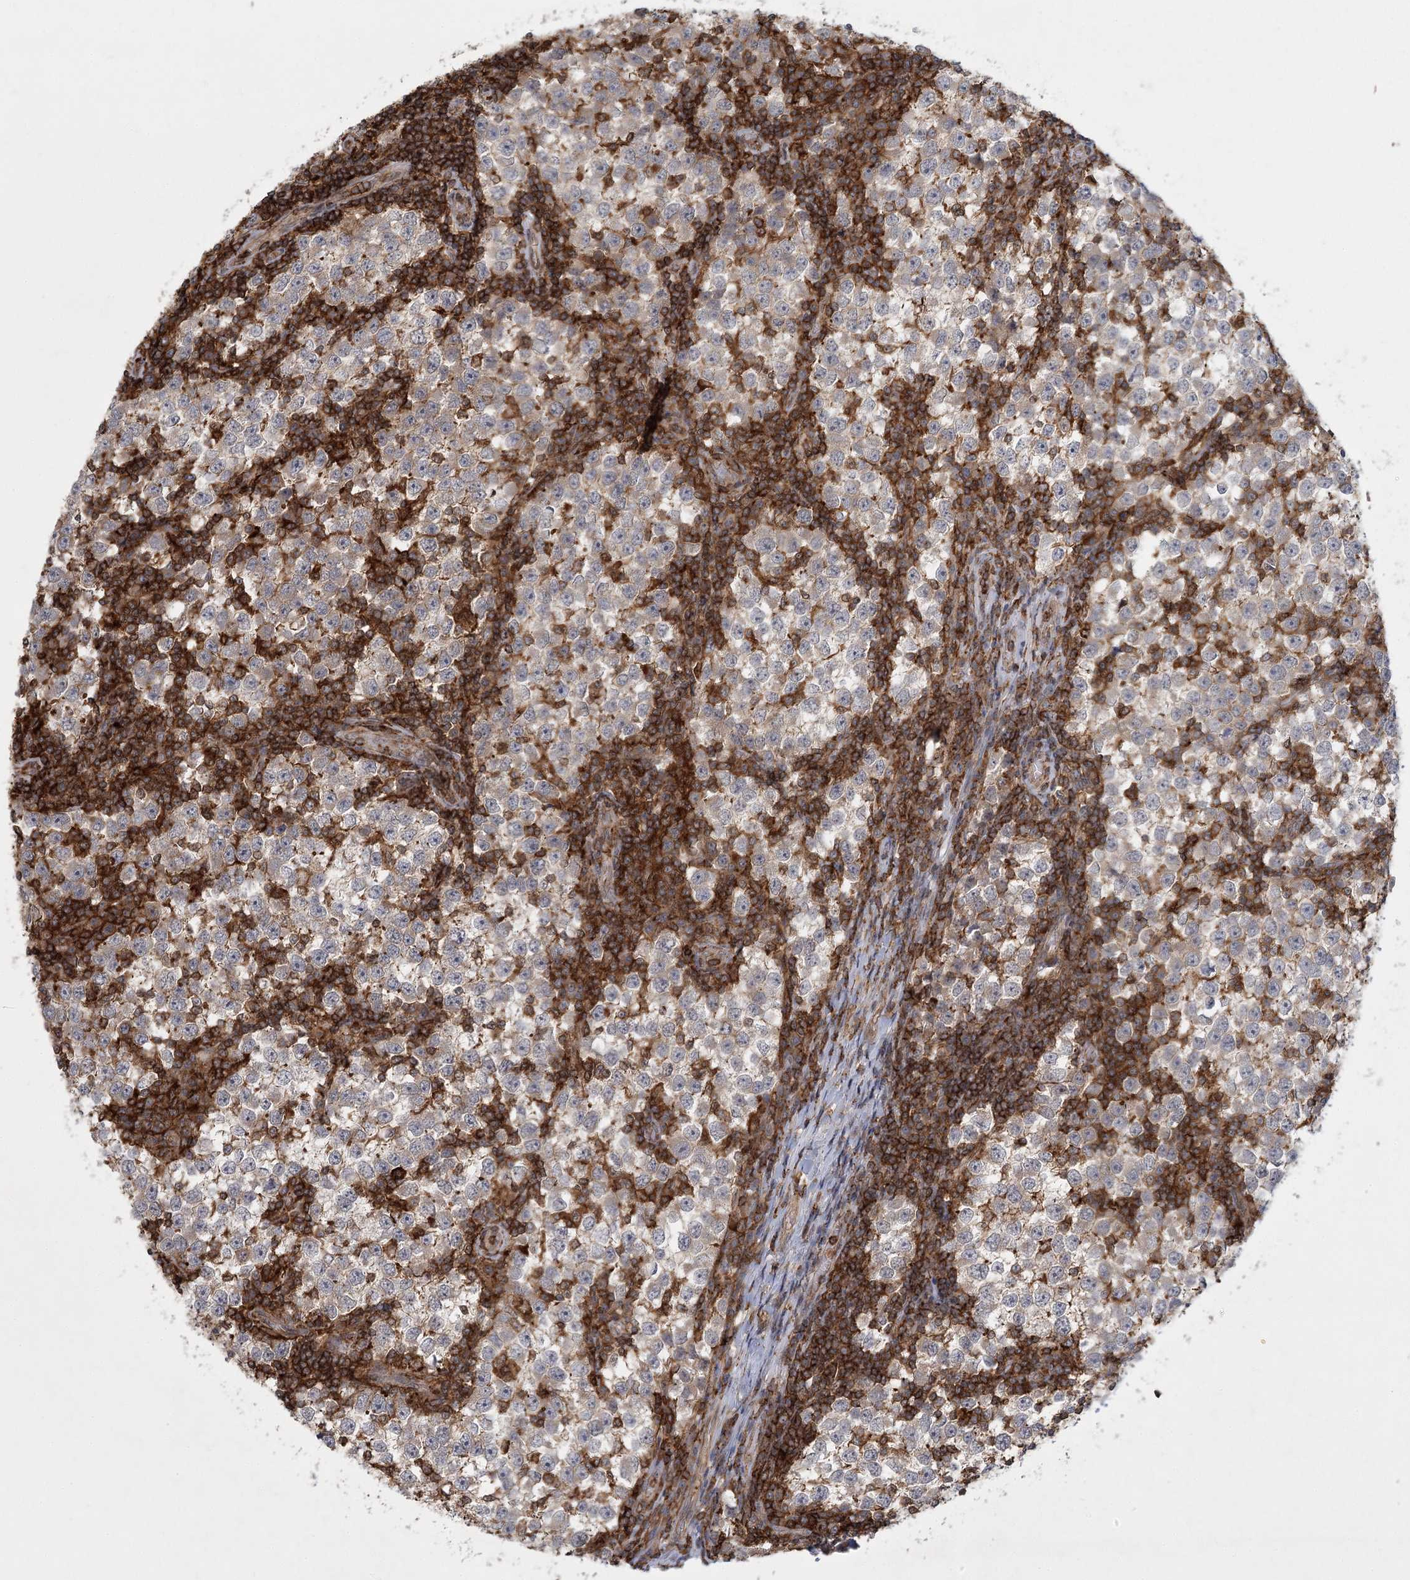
{"staining": {"intensity": "negative", "quantity": "none", "location": "none"}, "tissue": "testis cancer", "cell_type": "Tumor cells", "image_type": "cancer", "snomed": [{"axis": "morphology", "description": "Seminoma, NOS"}, {"axis": "topography", "description": "Testis"}], "caption": "This is an immunohistochemistry photomicrograph of human seminoma (testis). There is no expression in tumor cells.", "gene": "MEPE", "patient": {"sex": "male", "age": 65}}